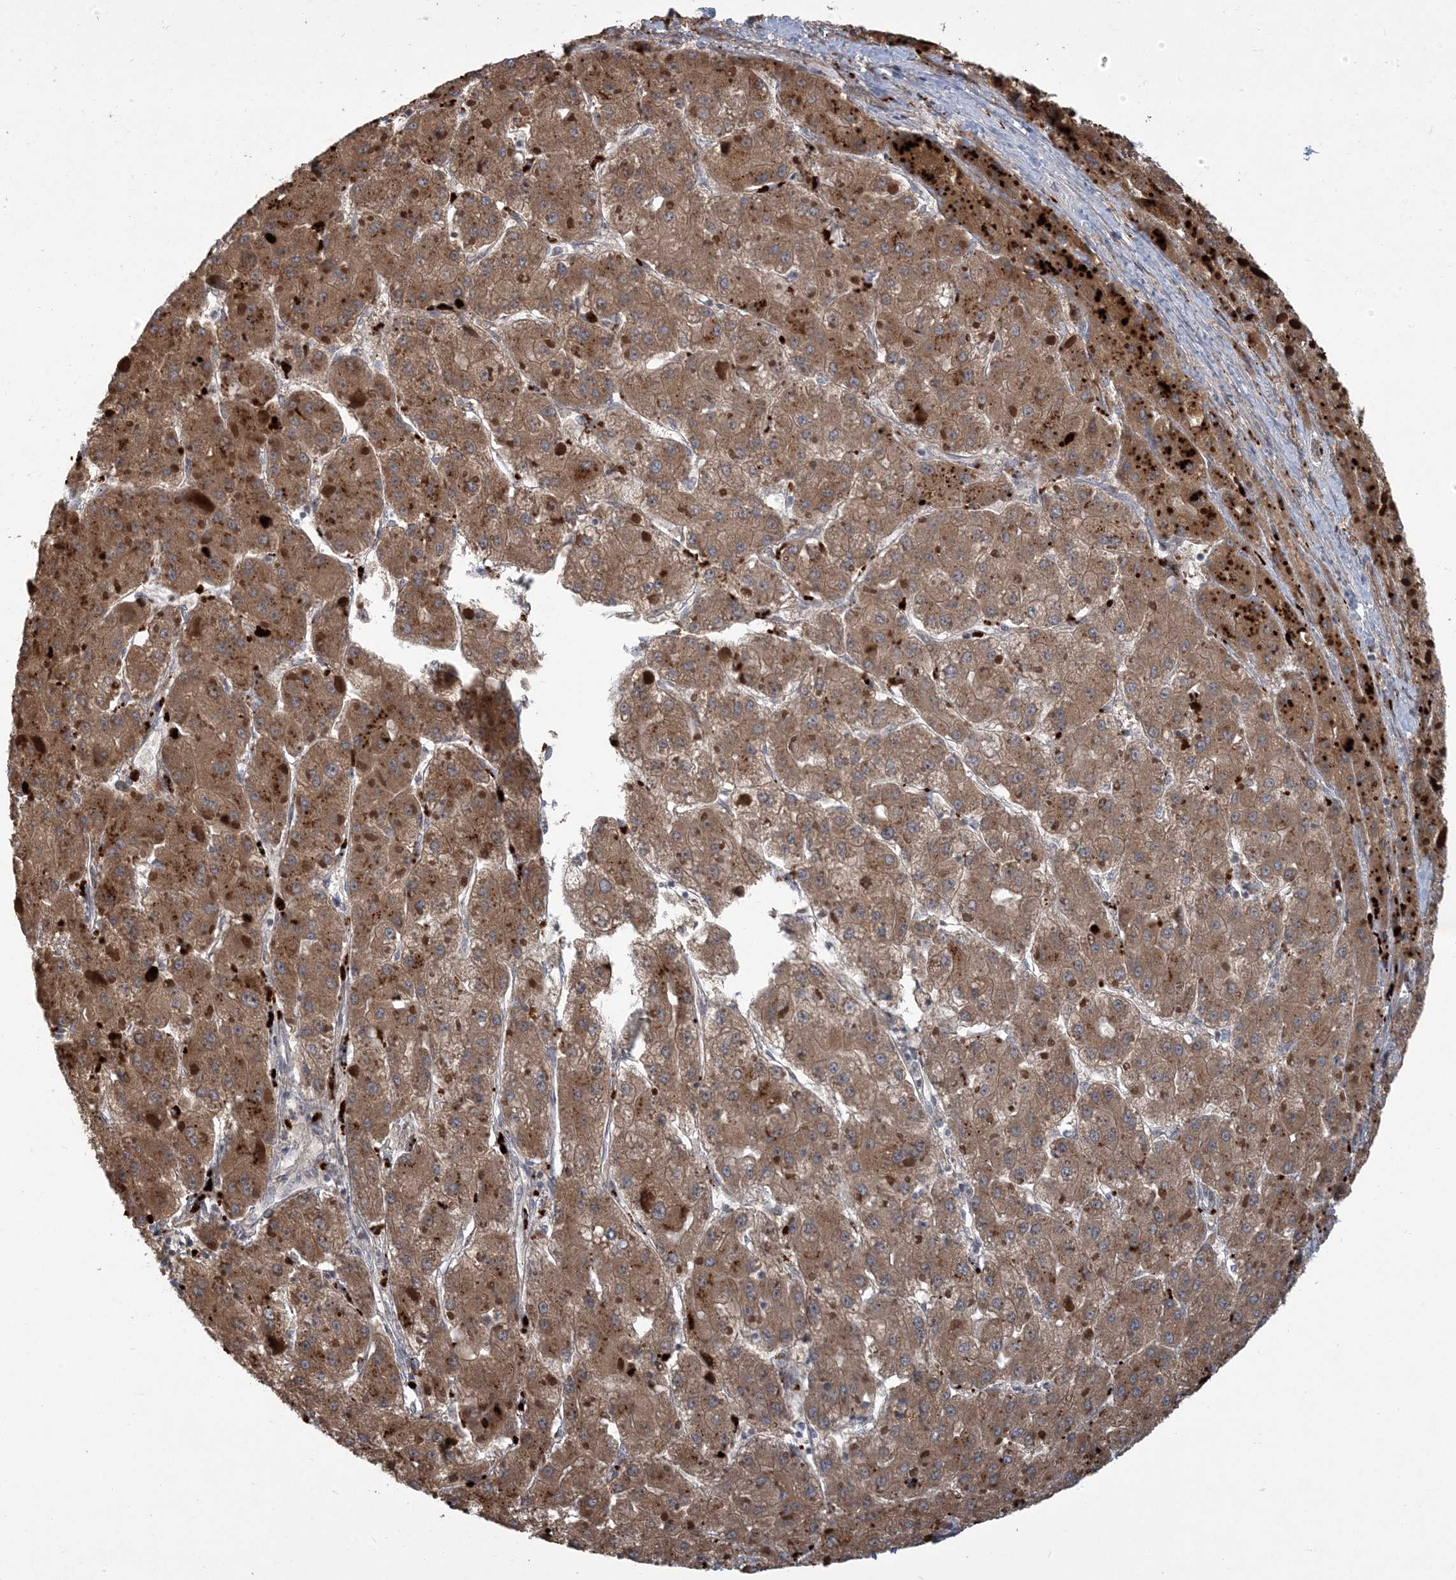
{"staining": {"intensity": "moderate", "quantity": ">75%", "location": "cytoplasmic/membranous"}, "tissue": "liver cancer", "cell_type": "Tumor cells", "image_type": "cancer", "snomed": [{"axis": "morphology", "description": "Carcinoma, Hepatocellular, NOS"}, {"axis": "topography", "description": "Liver"}], "caption": "Approximately >75% of tumor cells in human hepatocellular carcinoma (liver) demonstrate moderate cytoplasmic/membranous protein expression as visualized by brown immunohistochemical staining.", "gene": "LTN1", "patient": {"sex": "female", "age": 73}}